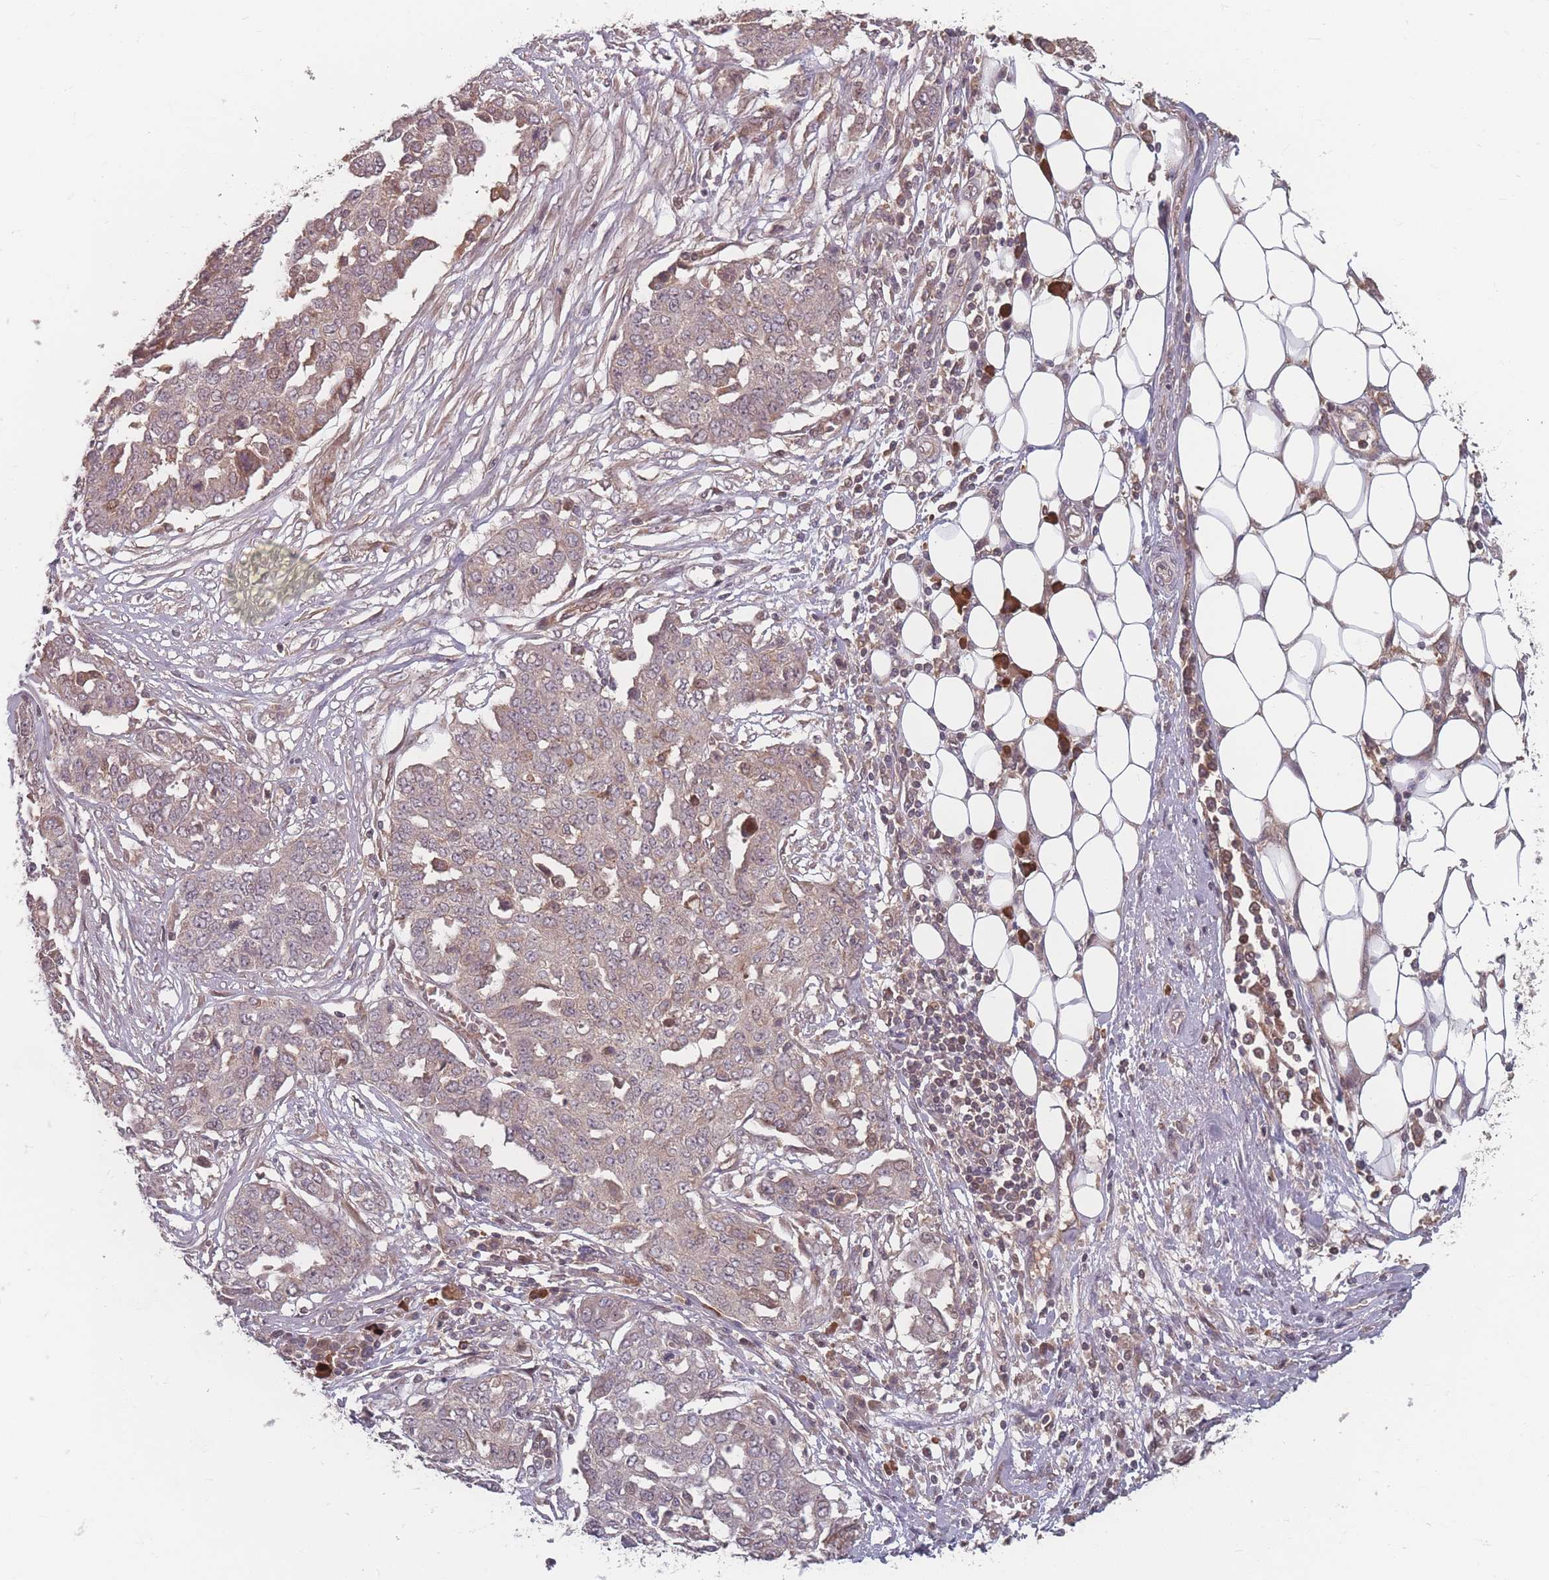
{"staining": {"intensity": "weak", "quantity": "25%-75%", "location": "cytoplasmic/membranous,nuclear"}, "tissue": "ovarian cancer", "cell_type": "Tumor cells", "image_type": "cancer", "snomed": [{"axis": "morphology", "description": "Cystadenocarcinoma, serous, NOS"}, {"axis": "topography", "description": "Soft tissue"}, {"axis": "topography", "description": "Ovary"}], "caption": "Protein staining shows weak cytoplasmic/membranous and nuclear expression in about 25%-75% of tumor cells in ovarian serous cystadenocarcinoma.", "gene": "HAGH", "patient": {"sex": "female", "age": 57}}